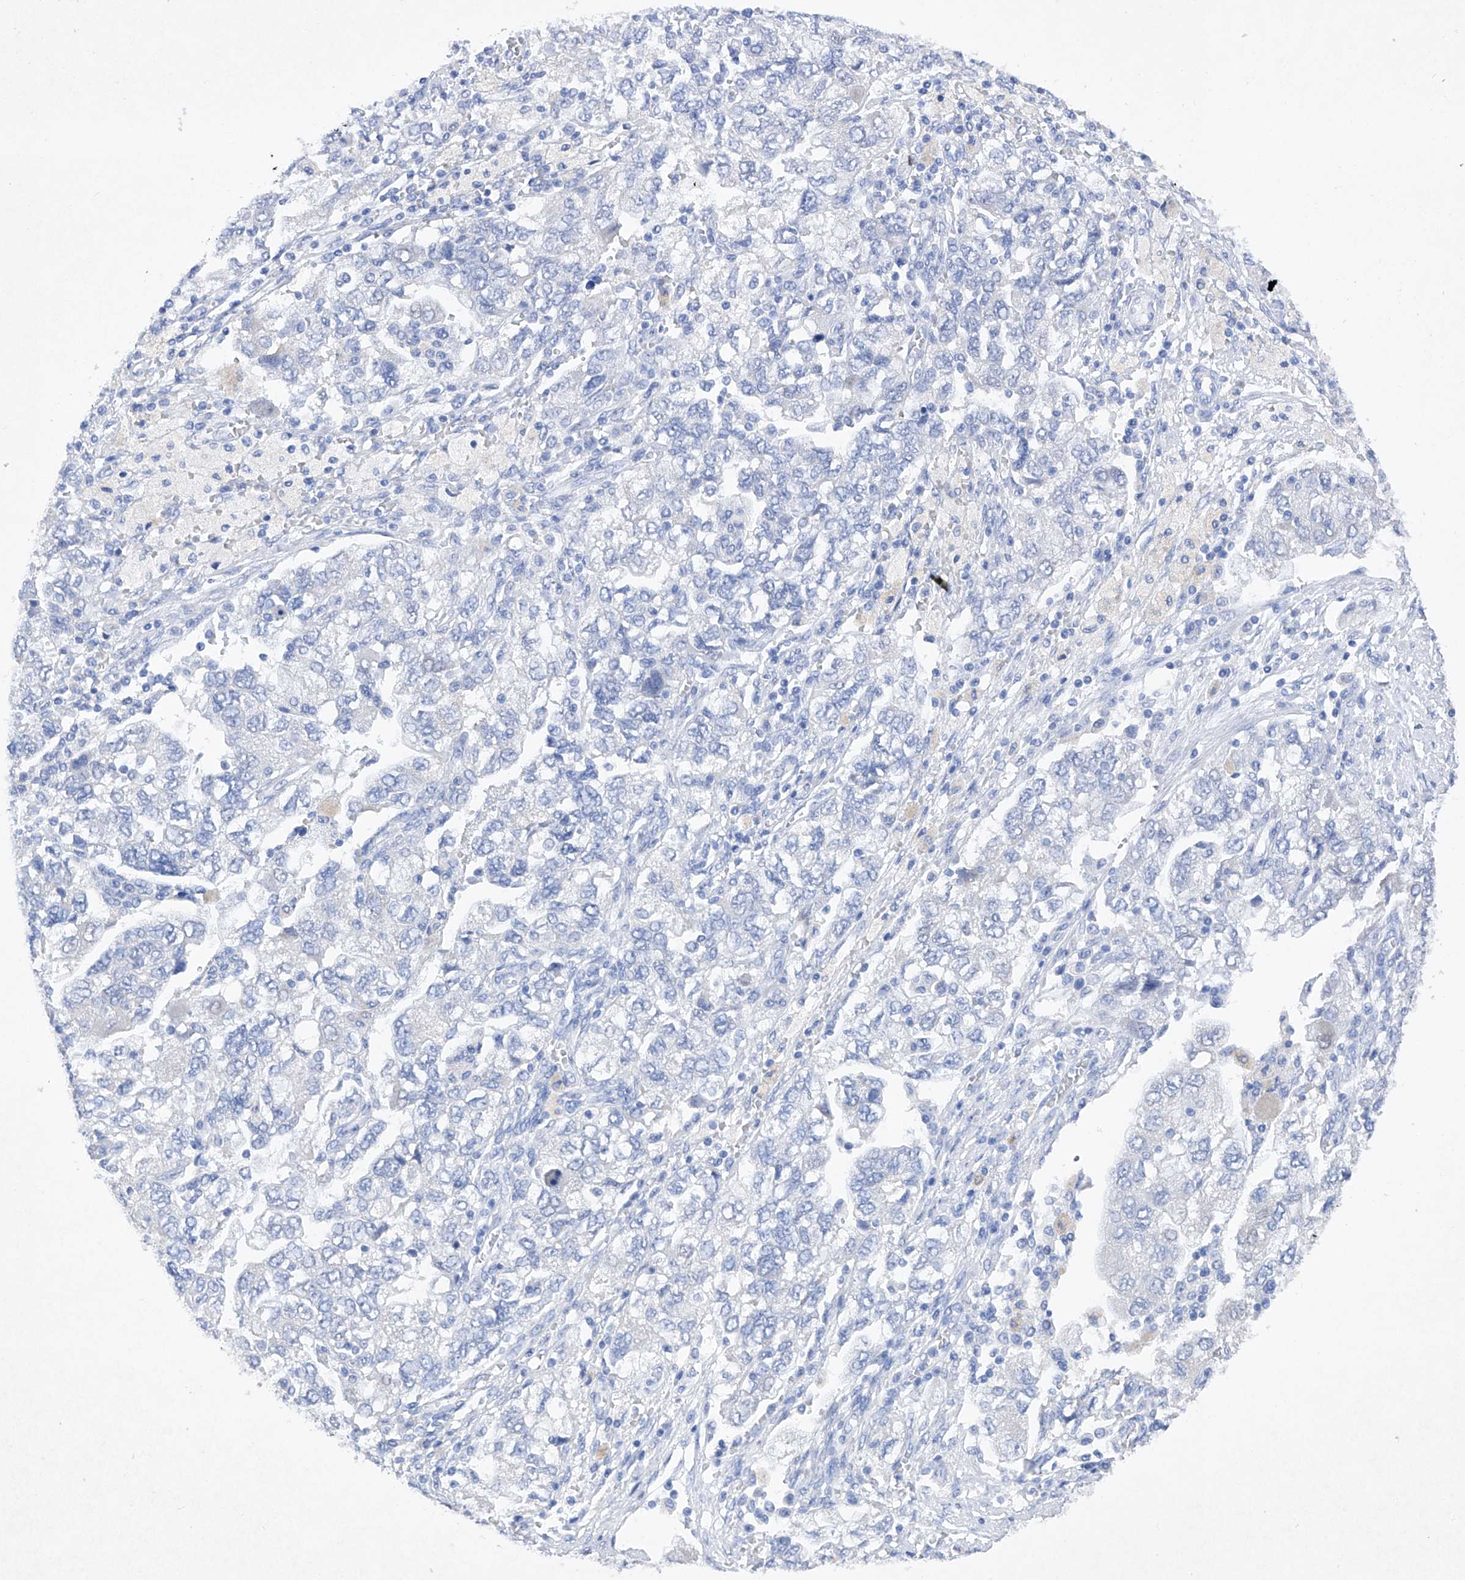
{"staining": {"intensity": "negative", "quantity": "none", "location": "none"}, "tissue": "ovarian cancer", "cell_type": "Tumor cells", "image_type": "cancer", "snomed": [{"axis": "morphology", "description": "Carcinoma, NOS"}, {"axis": "morphology", "description": "Cystadenocarcinoma, serous, NOS"}, {"axis": "topography", "description": "Ovary"}], "caption": "IHC of human carcinoma (ovarian) demonstrates no staining in tumor cells. Brightfield microscopy of immunohistochemistry stained with DAB (brown) and hematoxylin (blue), captured at high magnification.", "gene": "BARX2", "patient": {"sex": "female", "age": 69}}